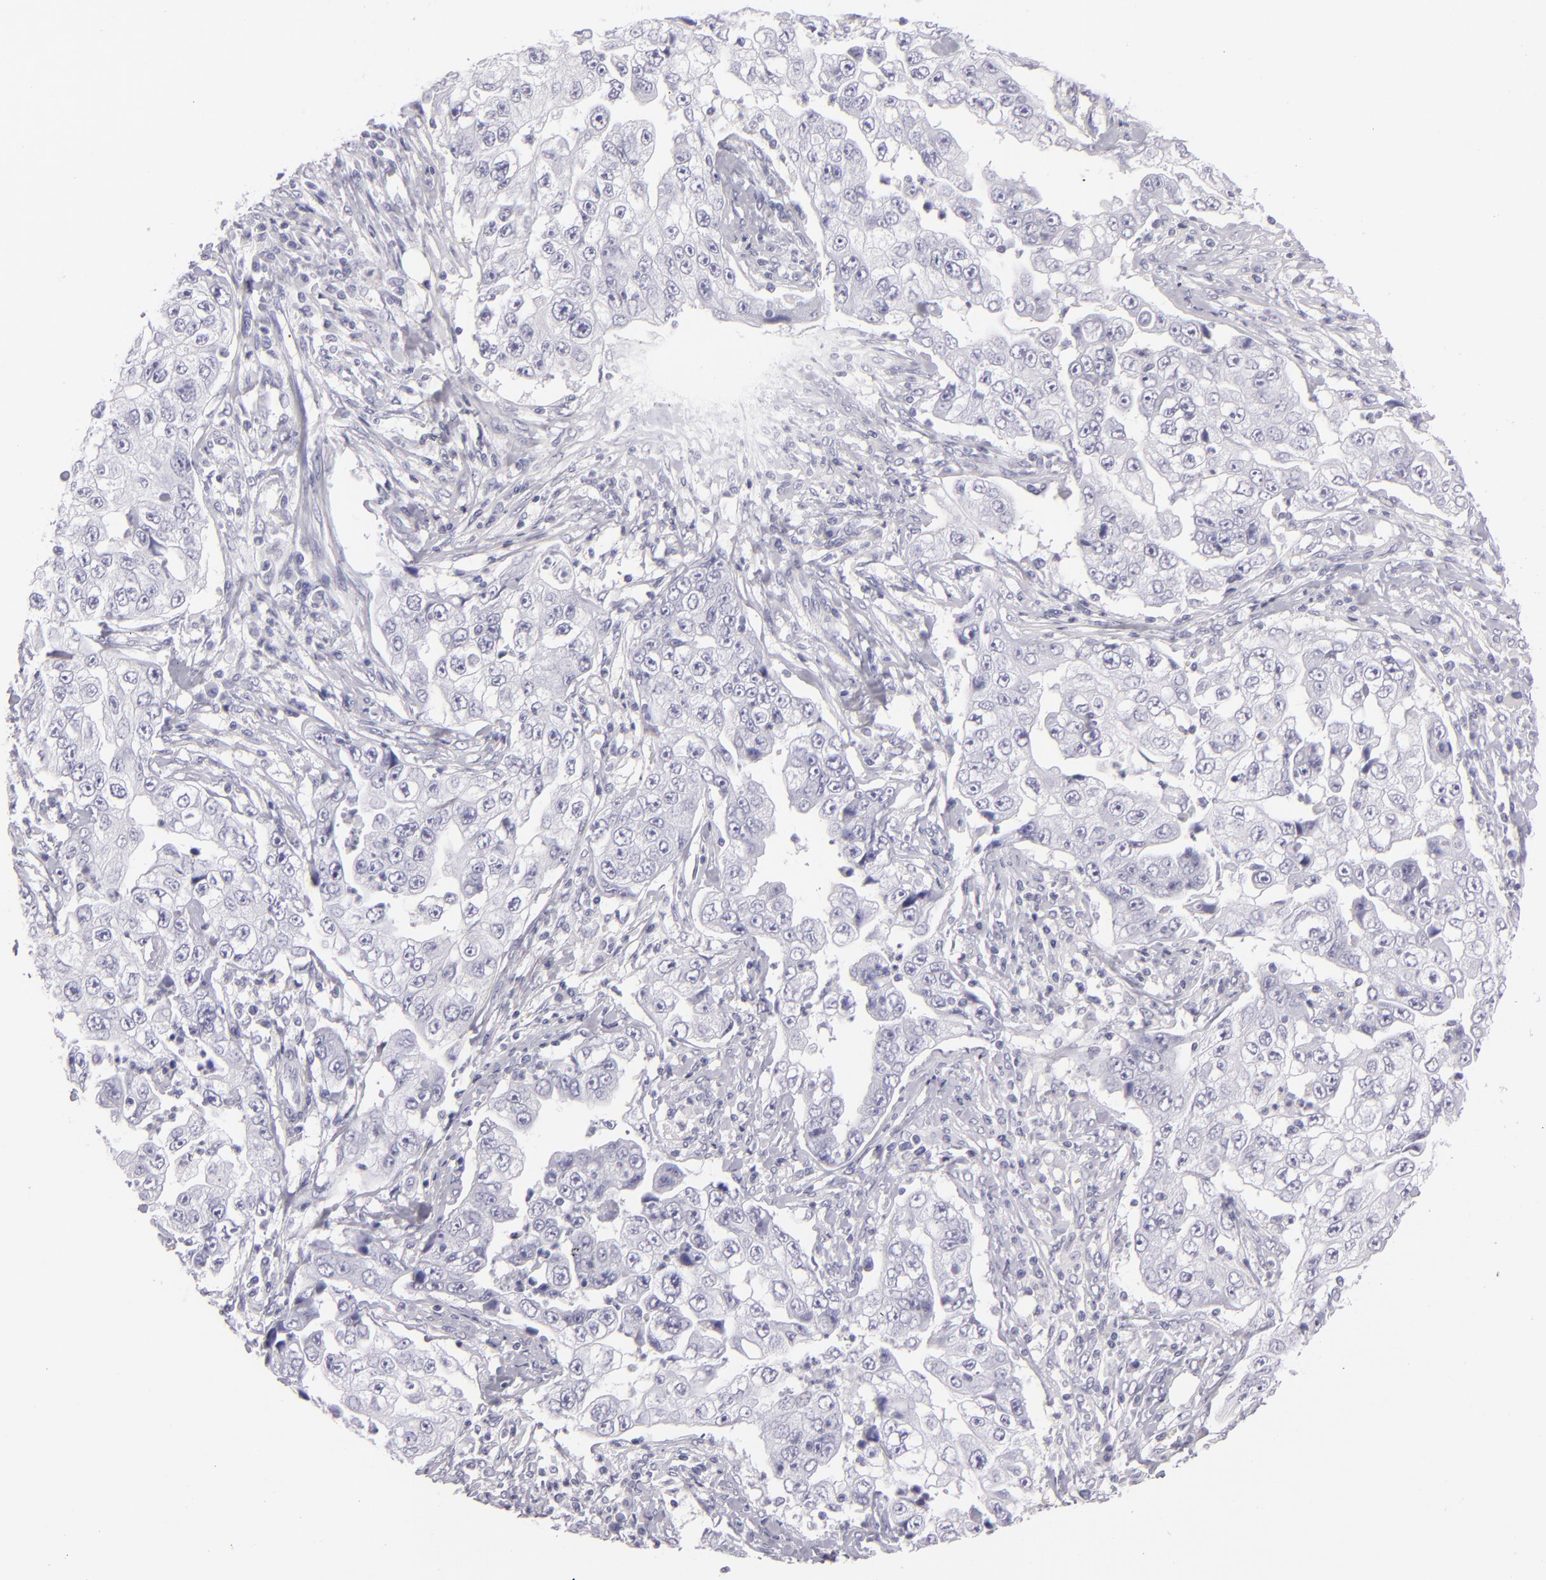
{"staining": {"intensity": "negative", "quantity": "none", "location": "none"}, "tissue": "lung cancer", "cell_type": "Tumor cells", "image_type": "cancer", "snomed": [{"axis": "morphology", "description": "Squamous cell carcinoma, NOS"}, {"axis": "topography", "description": "Lung"}], "caption": "This histopathology image is of lung cancer stained with IHC to label a protein in brown with the nuclei are counter-stained blue. There is no expression in tumor cells. The staining is performed using DAB brown chromogen with nuclei counter-stained in using hematoxylin.", "gene": "VIL1", "patient": {"sex": "male", "age": 64}}